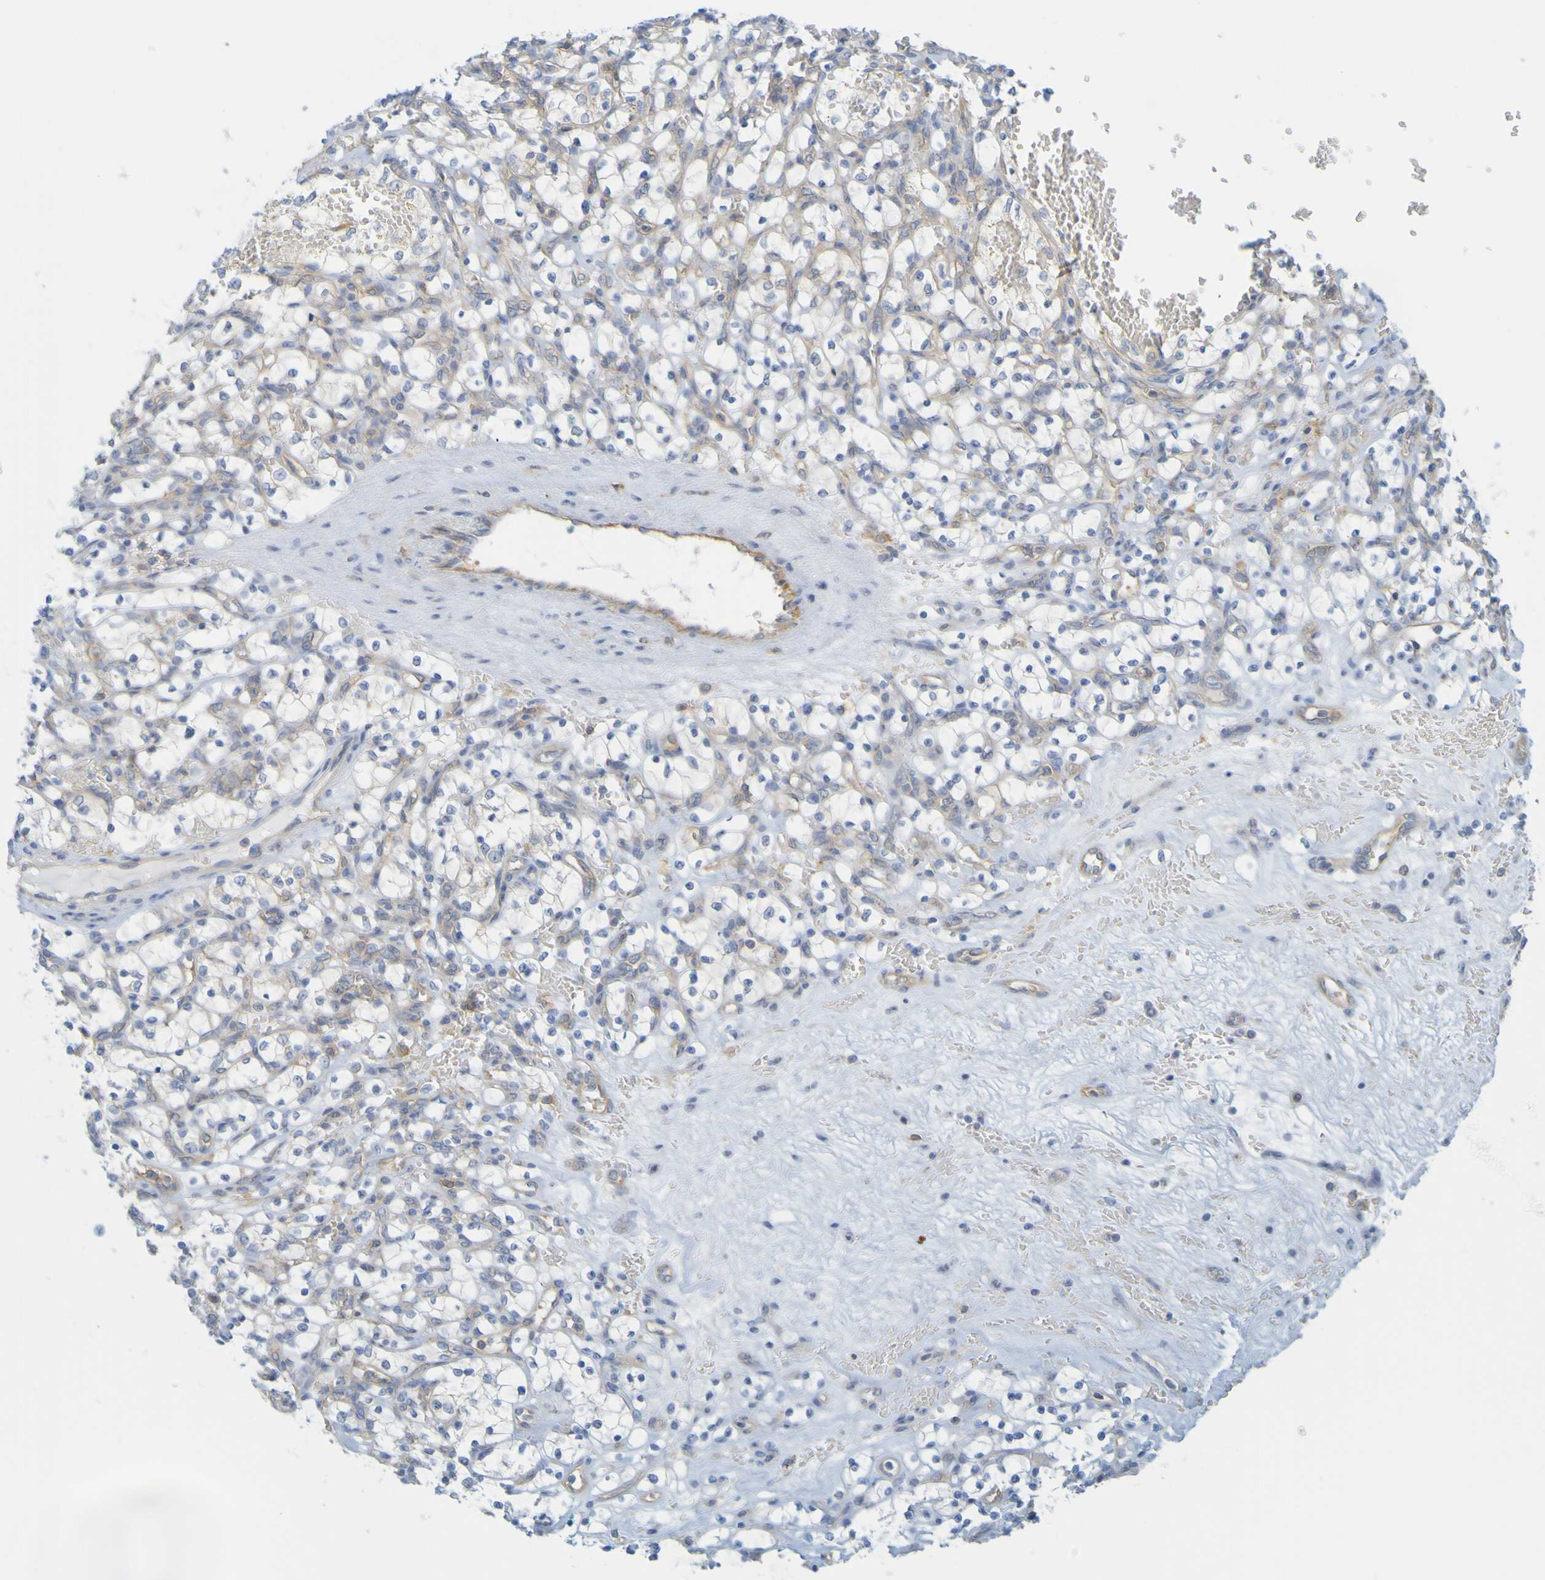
{"staining": {"intensity": "negative", "quantity": "none", "location": "none"}, "tissue": "renal cancer", "cell_type": "Tumor cells", "image_type": "cancer", "snomed": [{"axis": "morphology", "description": "Adenocarcinoma, NOS"}, {"axis": "topography", "description": "Kidney"}], "caption": "There is no significant expression in tumor cells of adenocarcinoma (renal).", "gene": "APPL1", "patient": {"sex": "female", "age": 69}}